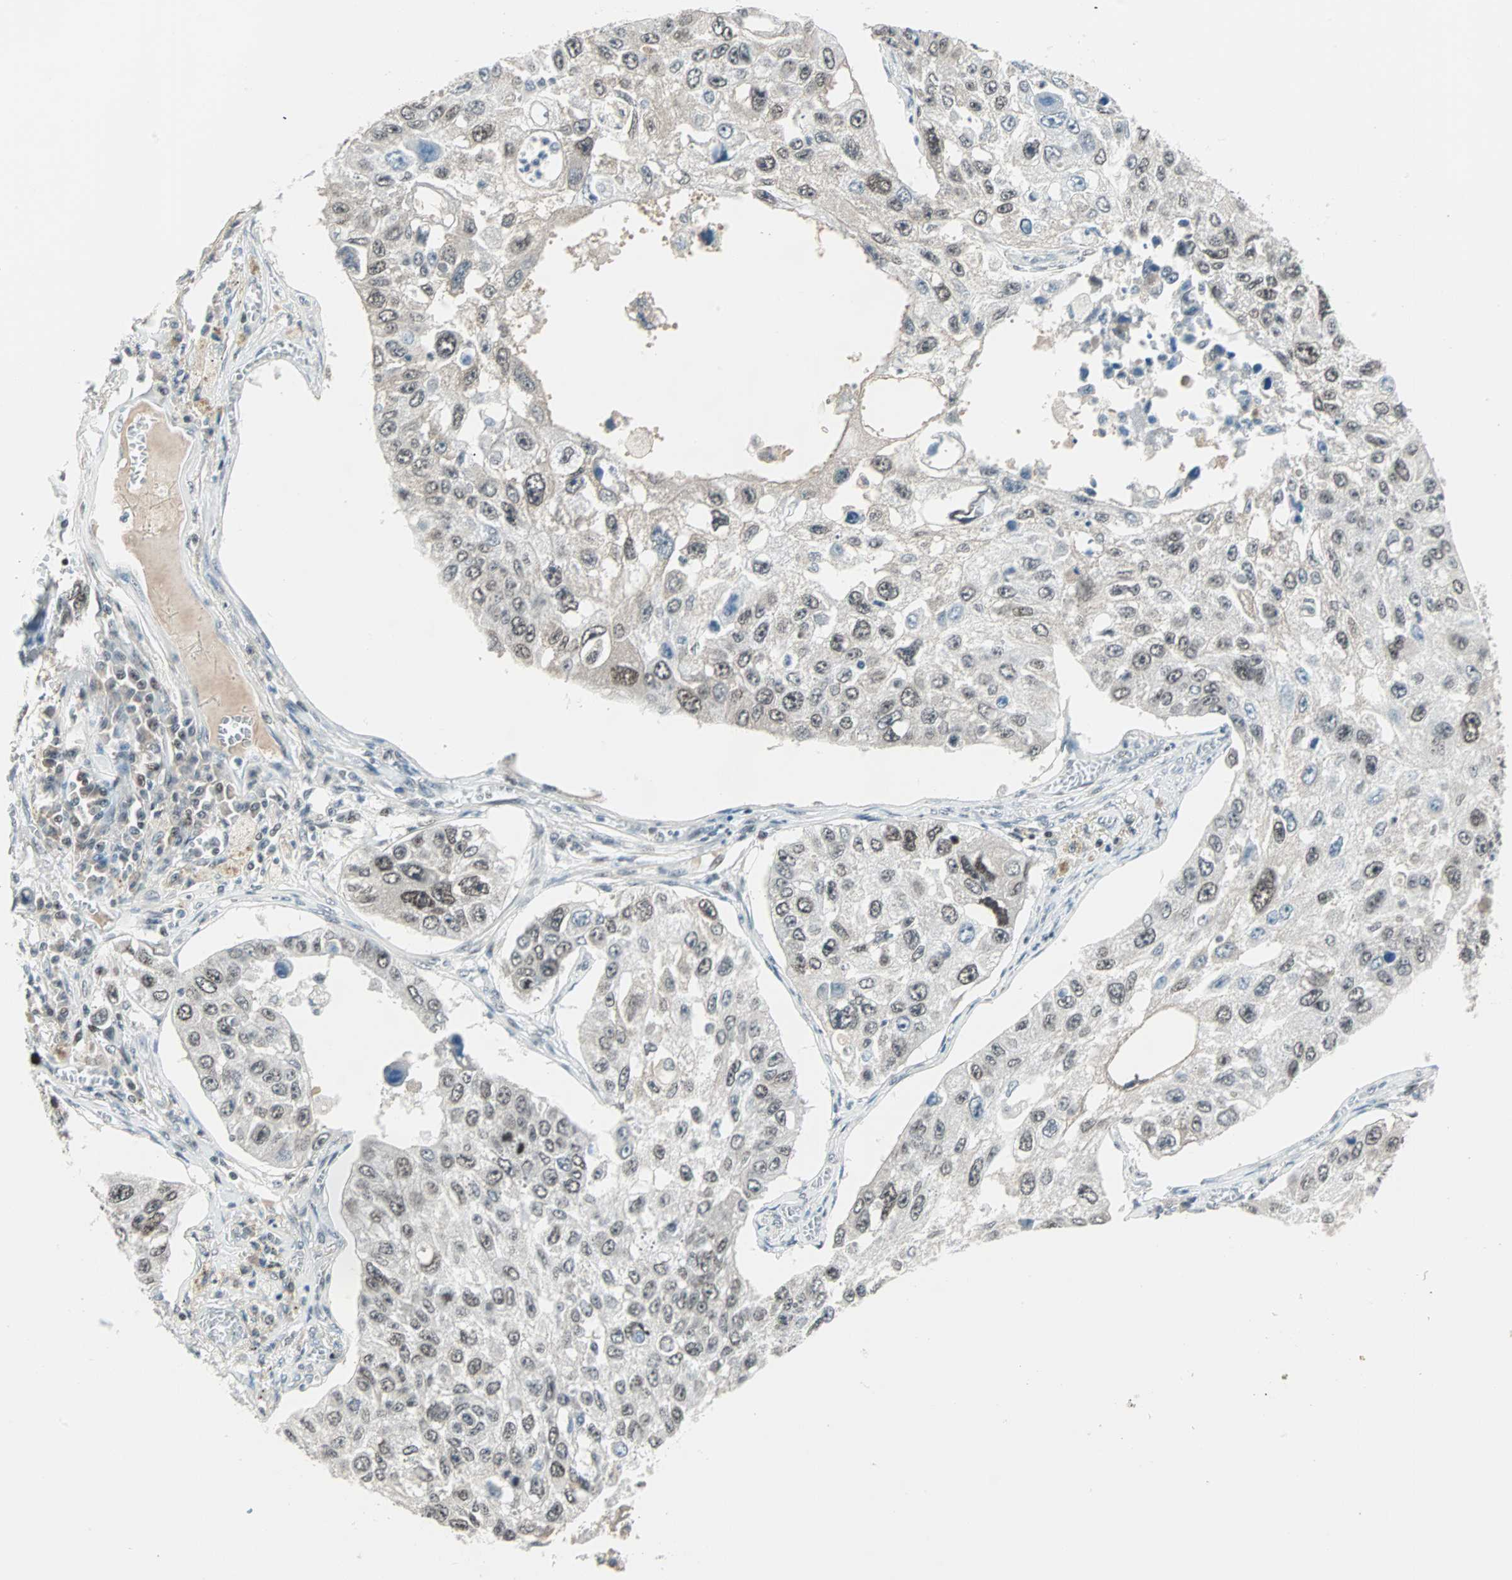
{"staining": {"intensity": "weak", "quantity": ">75%", "location": "nuclear"}, "tissue": "lung cancer", "cell_type": "Tumor cells", "image_type": "cancer", "snomed": [{"axis": "morphology", "description": "Squamous cell carcinoma, NOS"}, {"axis": "topography", "description": "Lung"}], "caption": "The immunohistochemical stain highlights weak nuclear positivity in tumor cells of lung squamous cell carcinoma tissue. The protein of interest is shown in brown color, while the nuclei are stained blue.", "gene": "SIN3A", "patient": {"sex": "male", "age": 71}}